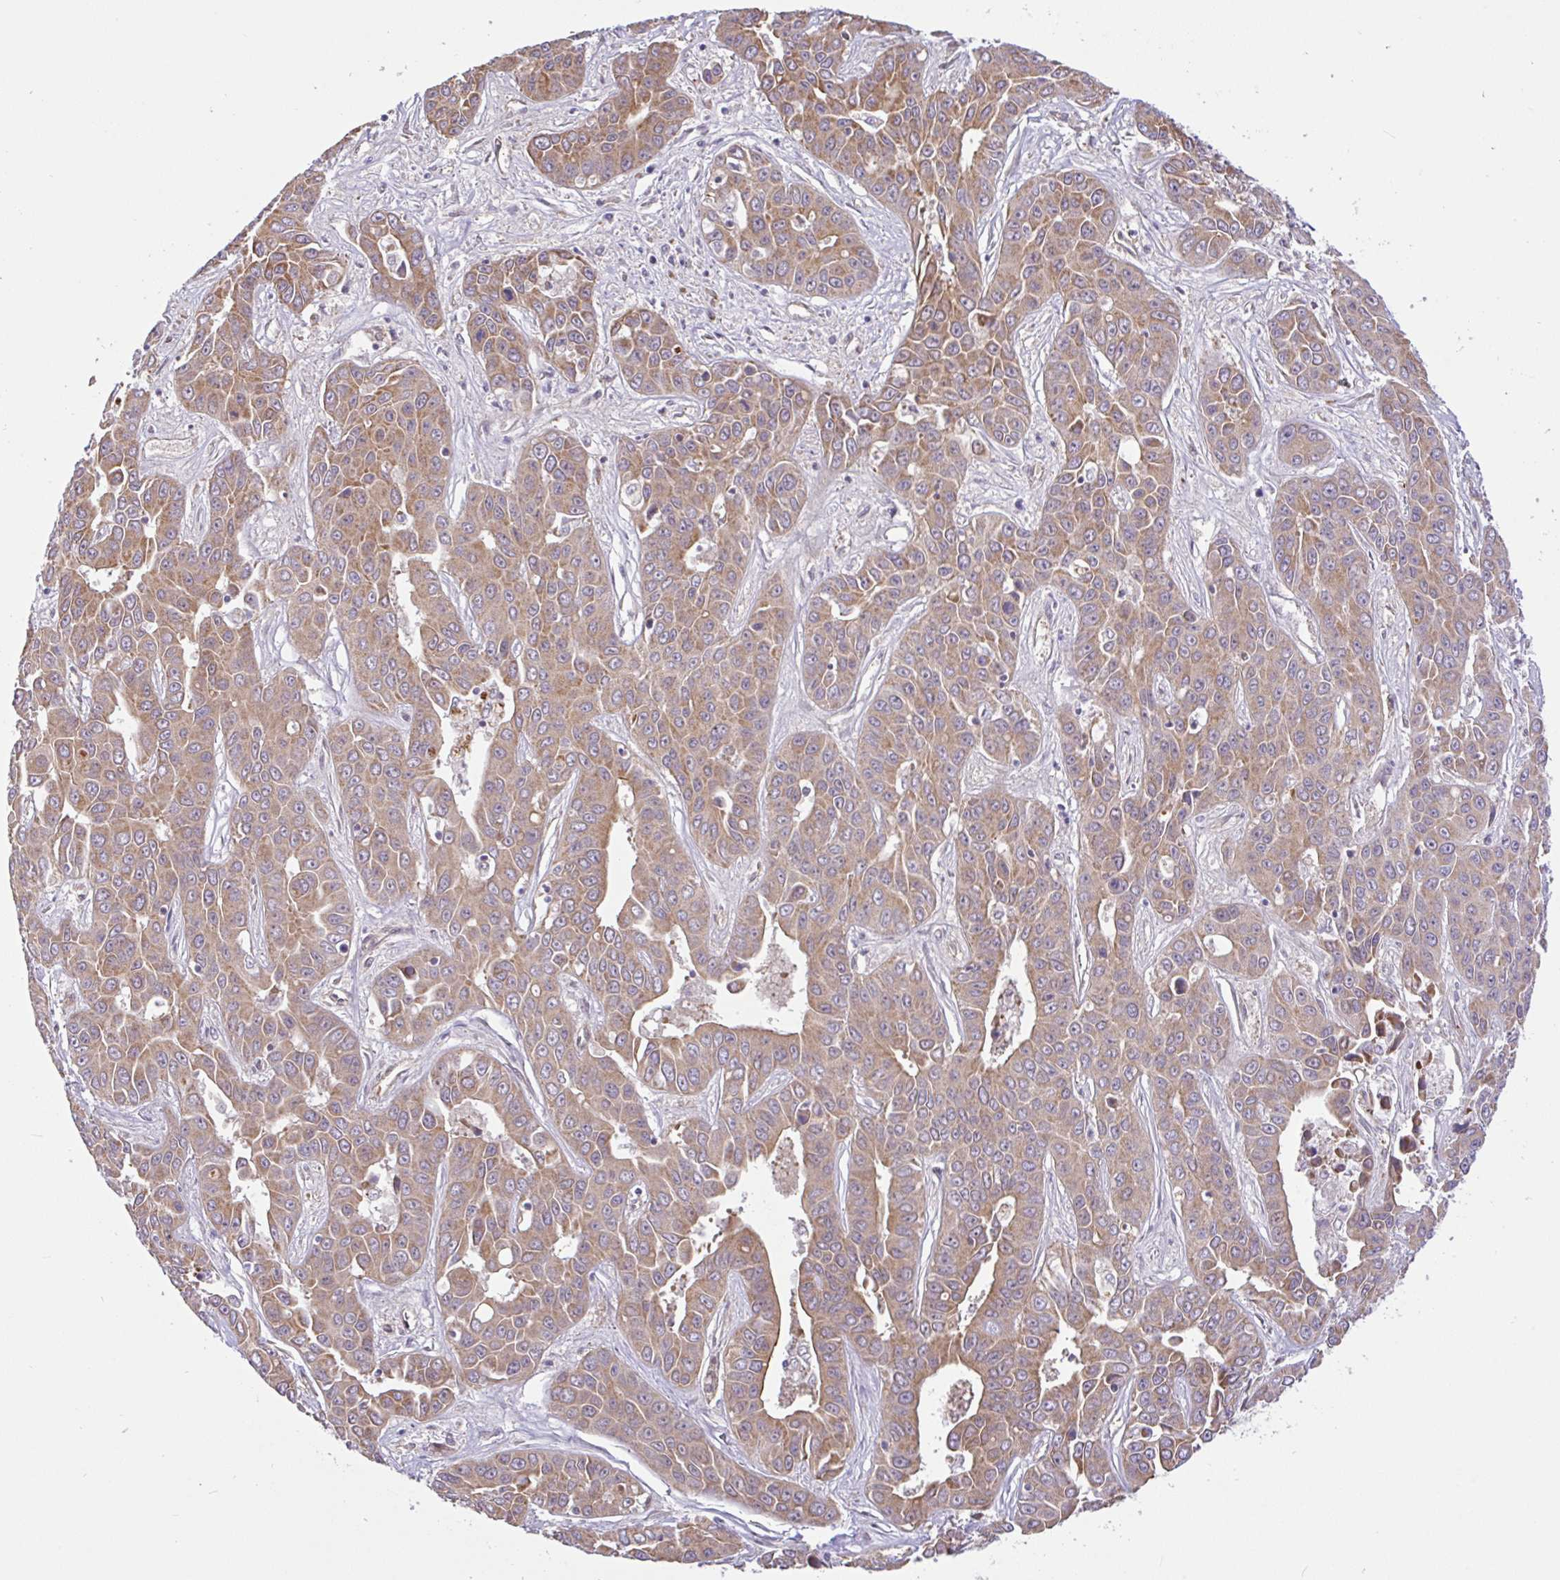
{"staining": {"intensity": "weak", "quantity": "25%-75%", "location": "cytoplasmic/membranous"}, "tissue": "liver cancer", "cell_type": "Tumor cells", "image_type": "cancer", "snomed": [{"axis": "morphology", "description": "Cholangiocarcinoma"}, {"axis": "topography", "description": "Liver"}], "caption": "Liver cholangiocarcinoma stained for a protein demonstrates weak cytoplasmic/membranous positivity in tumor cells.", "gene": "DLEU7", "patient": {"sex": "female", "age": 52}}